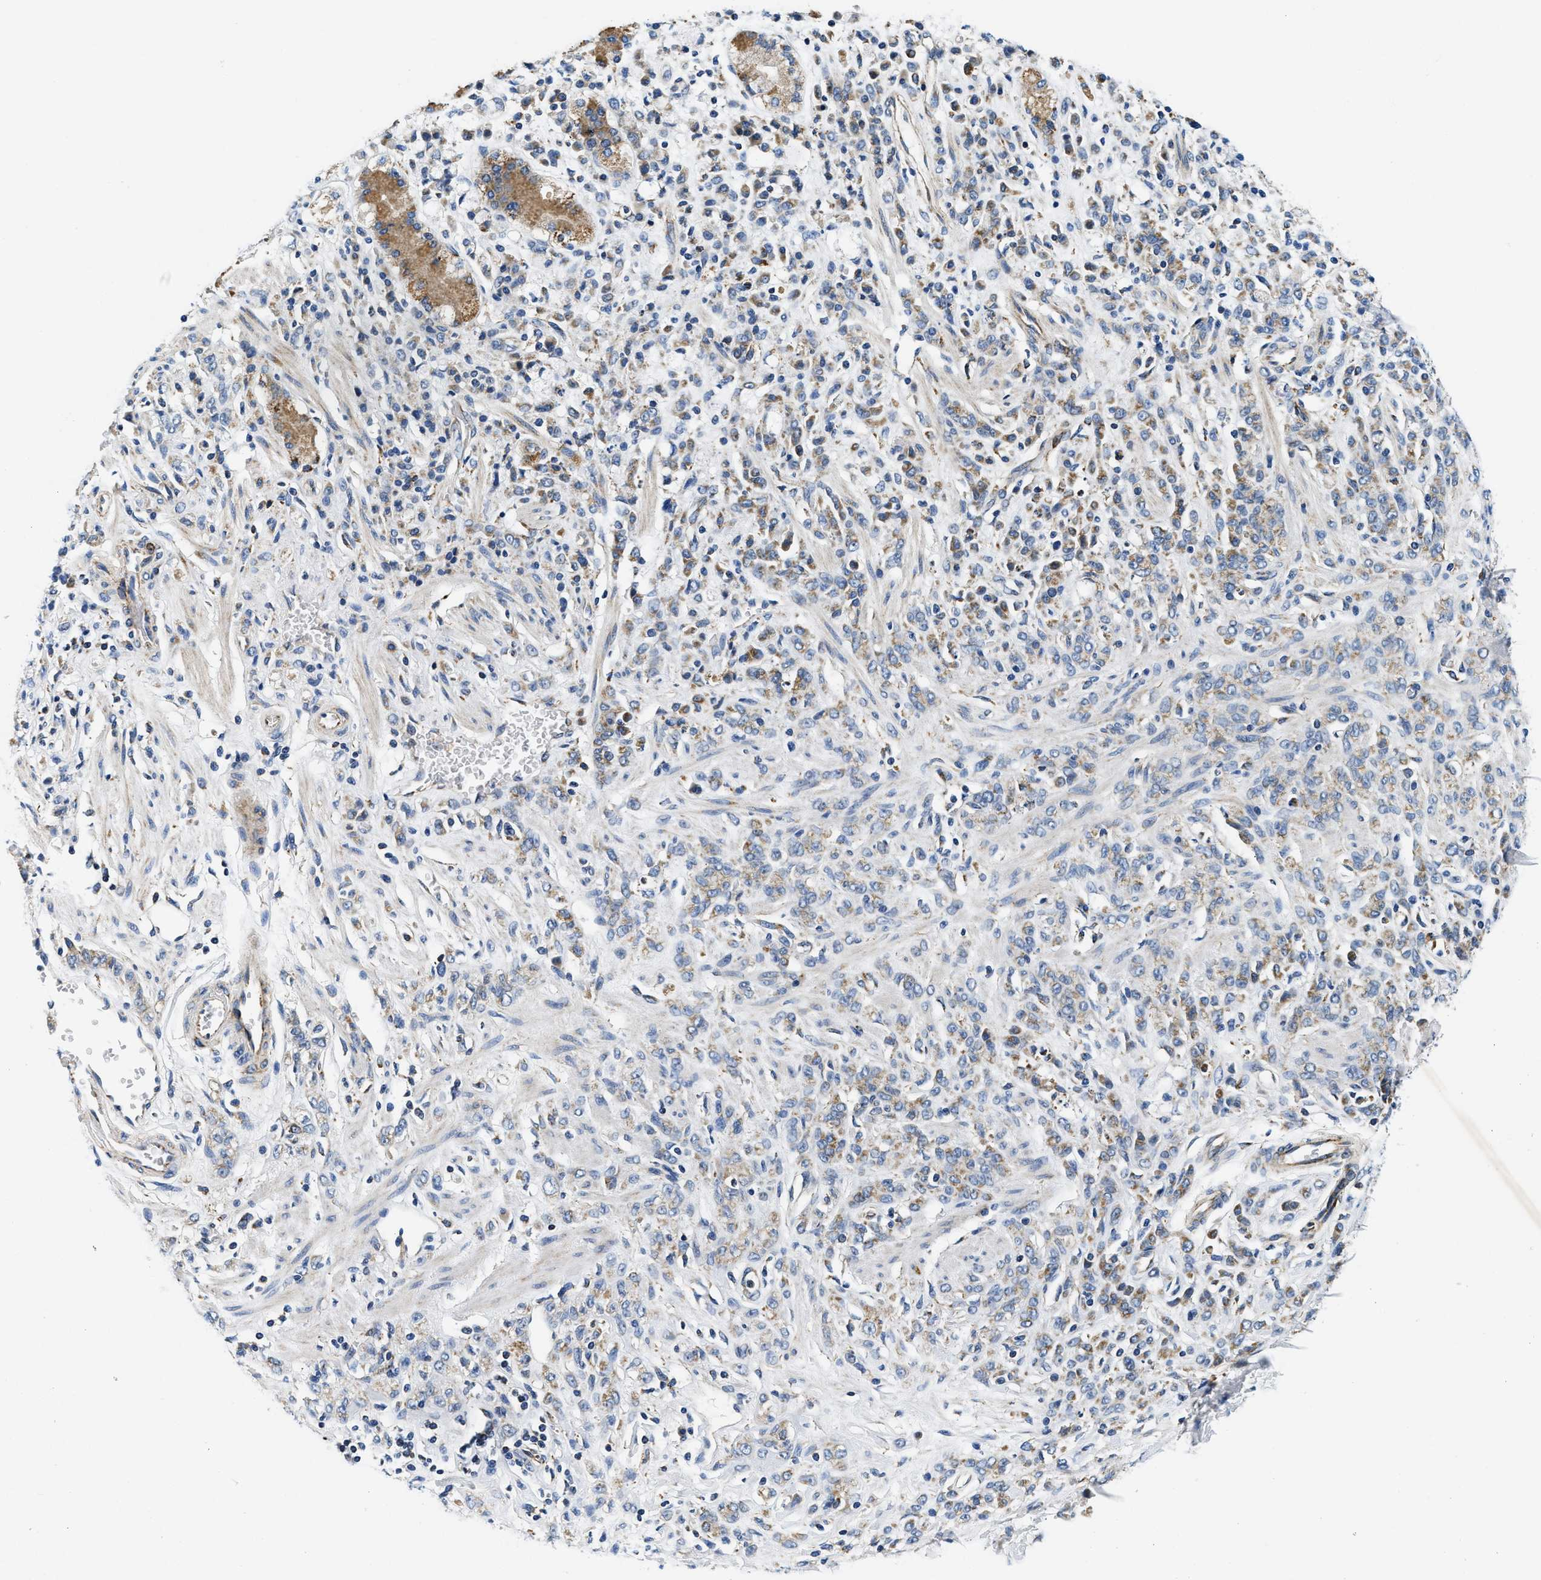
{"staining": {"intensity": "moderate", "quantity": ">75%", "location": "cytoplasmic/membranous"}, "tissue": "stomach cancer", "cell_type": "Tumor cells", "image_type": "cancer", "snomed": [{"axis": "morphology", "description": "Normal tissue, NOS"}, {"axis": "morphology", "description": "Adenocarcinoma, NOS"}, {"axis": "topography", "description": "Stomach"}], "caption": "A medium amount of moderate cytoplasmic/membranous expression is appreciated in about >75% of tumor cells in adenocarcinoma (stomach) tissue. Ihc stains the protein of interest in brown and the nuclei are stained blue.", "gene": "SAMD4B", "patient": {"sex": "male", "age": 82}}